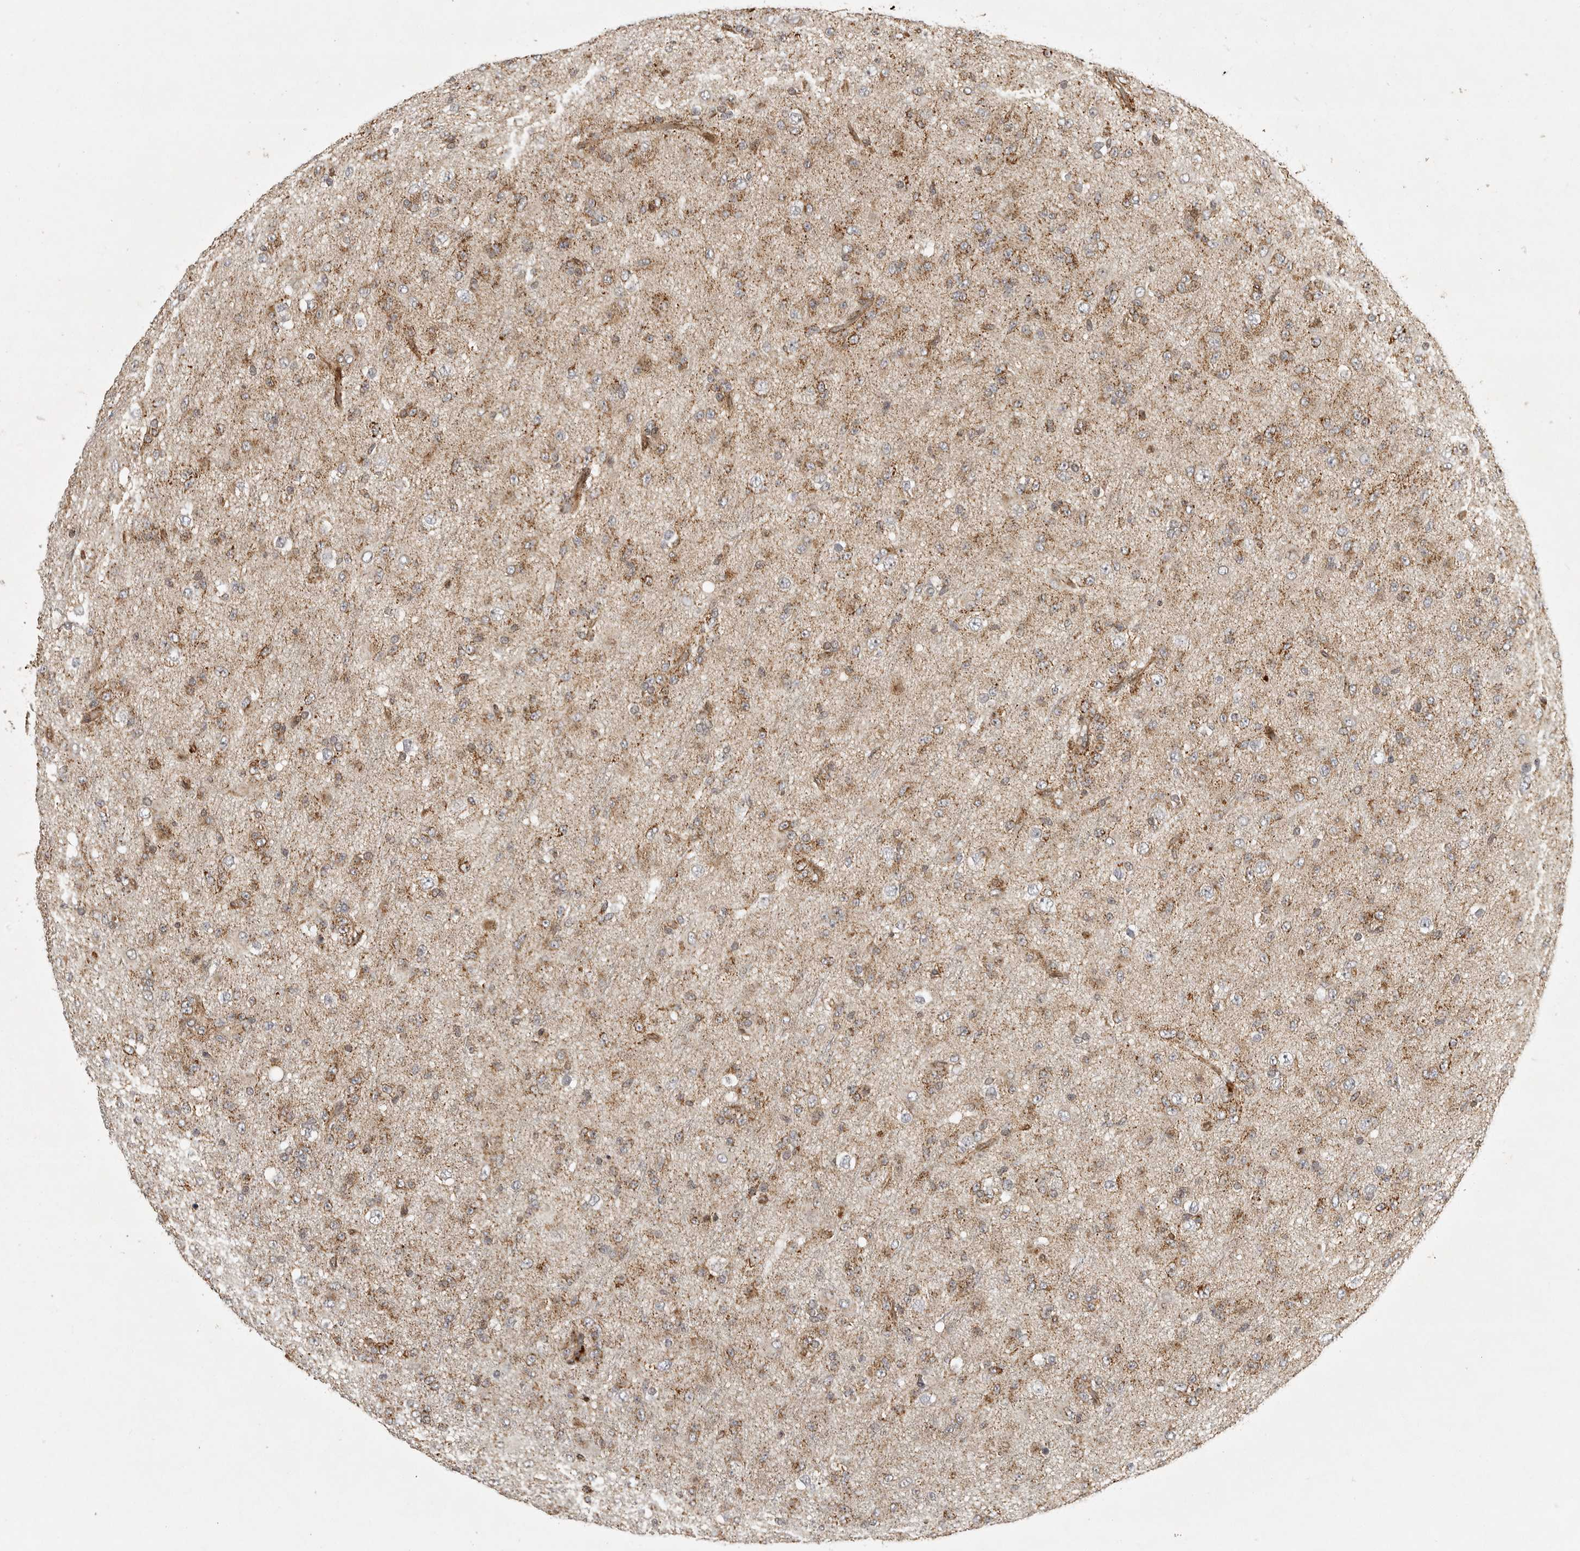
{"staining": {"intensity": "moderate", "quantity": ">75%", "location": "cytoplasmic/membranous"}, "tissue": "glioma", "cell_type": "Tumor cells", "image_type": "cancer", "snomed": [{"axis": "morphology", "description": "Glioma, malignant, Low grade"}, {"axis": "topography", "description": "Brain"}], "caption": "Tumor cells display medium levels of moderate cytoplasmic/membranous positivity in approximately >75% of cells in malignant low-grade glioma.", "gene": "NARS2", "patient": {"sex": "male", "age": 65}}